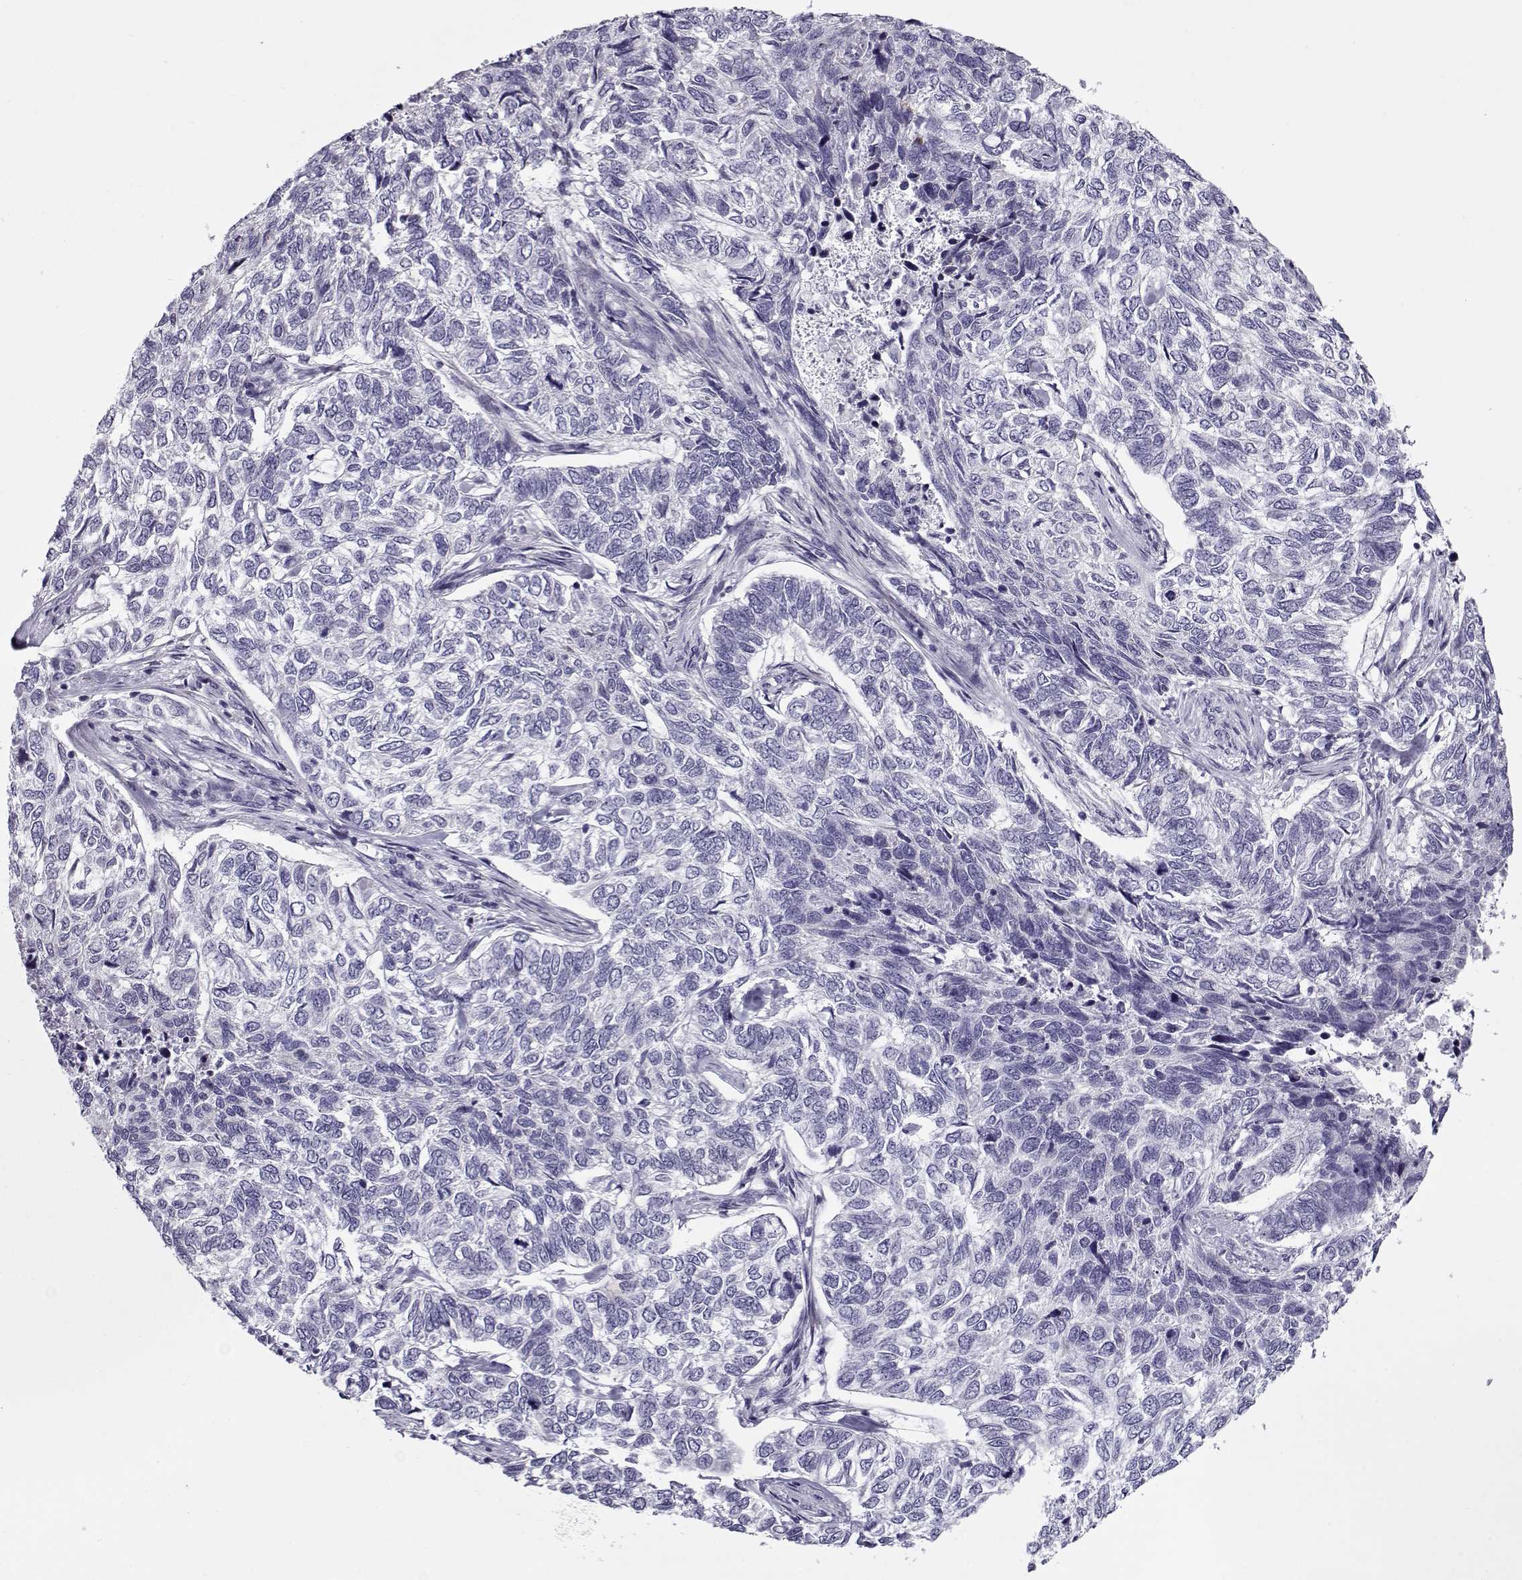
{"staining": {"intensity": "negative", "quantity": "none", "location": "none"}, "tissue": "skin cancer", "cell_type": "Tumor cells", "image_type": "cancer", "snomed": [{"axis": "morphology", "description": "Basal cell carcinoma"}, {"axis": "topography", "description": "Skin"}], "caption": "Skin cancer (basal cell carcinoma) stained for a protein using IHC displays no positivity tumor cells.", "gene": "GAGE2A", "patient": {"sex": "female", "age": 65}}